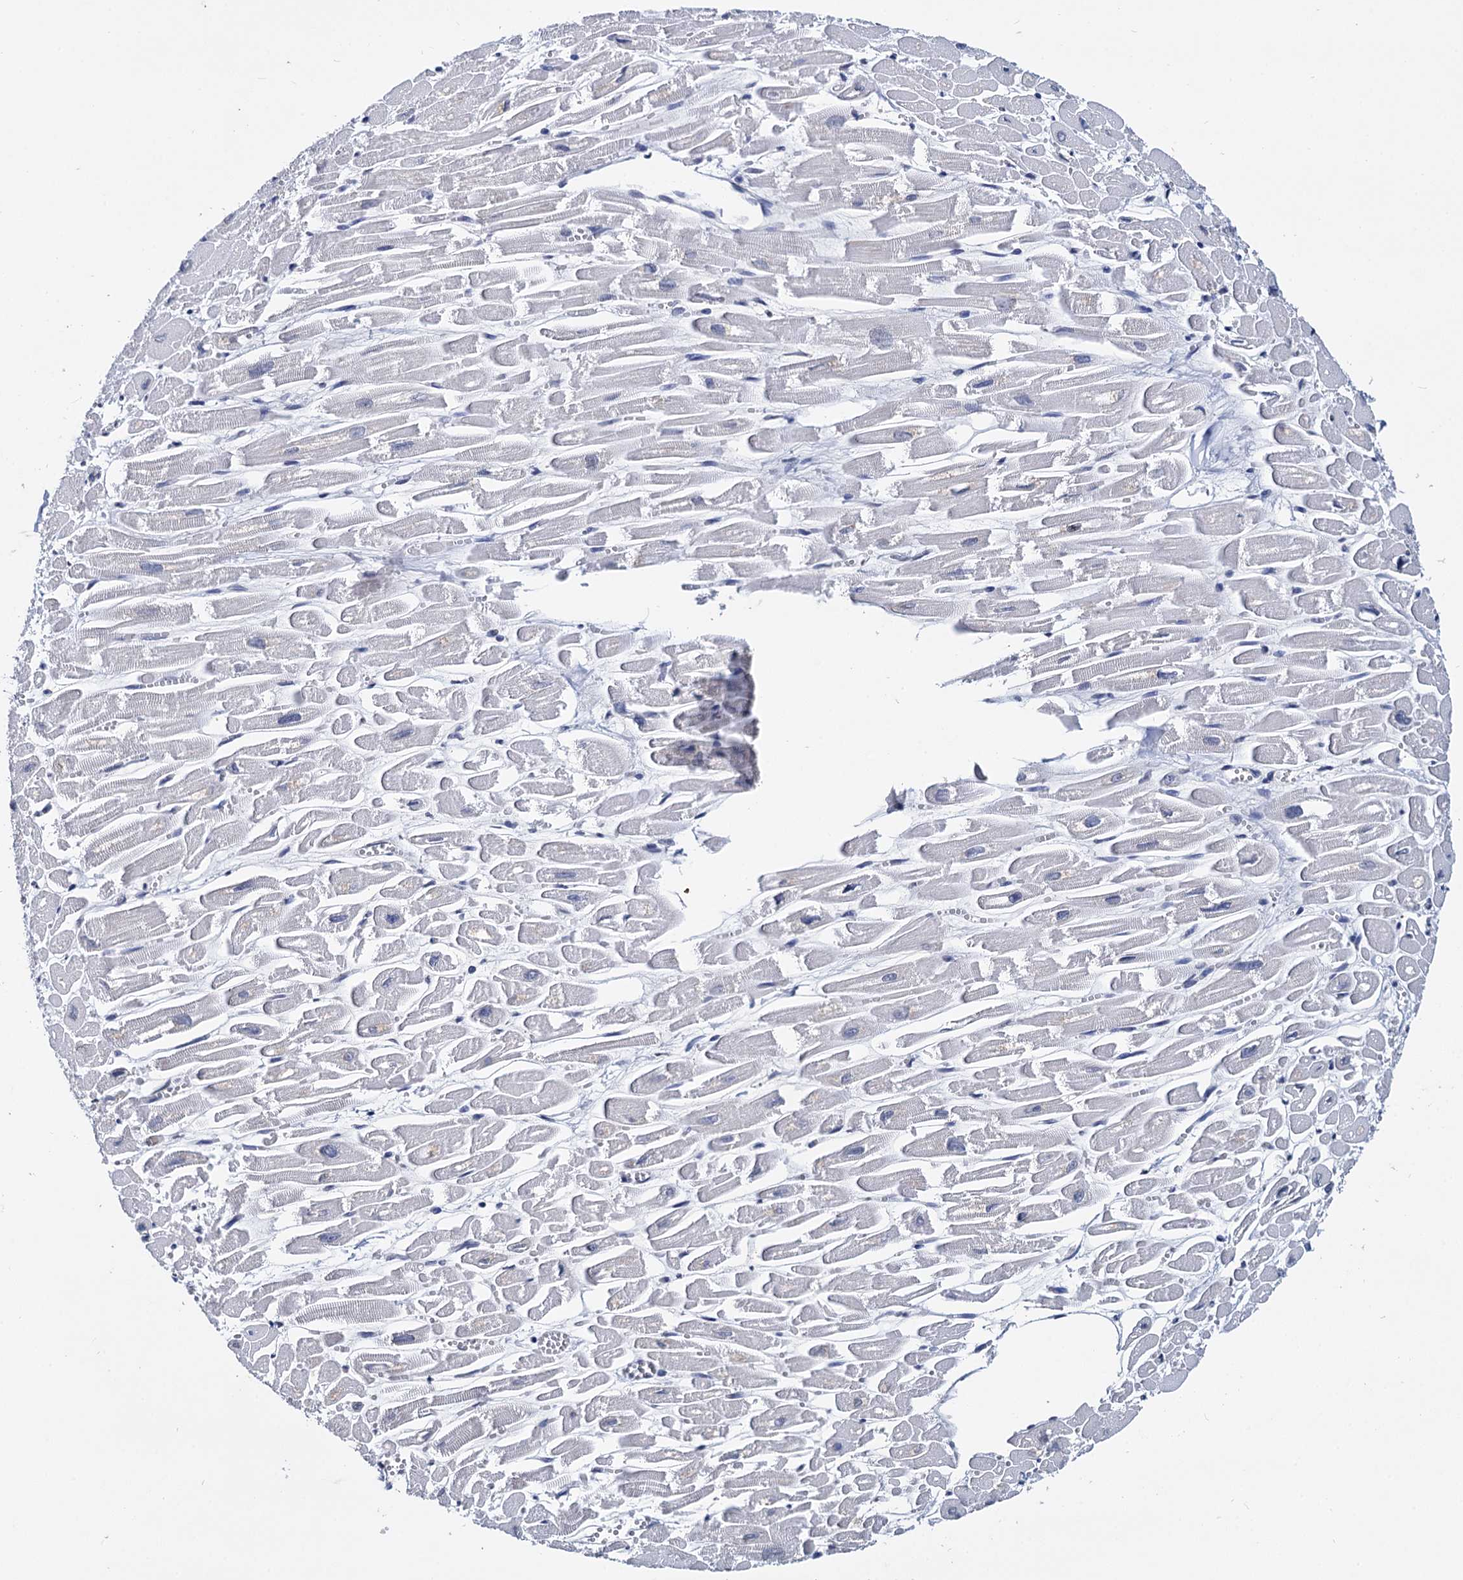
{"staining": {"intensity": "negative", "quantity": "none", "location": "none"}, "tissue": "heart muscle", "cell_type": "Cardiomyocytes", "image_type": "normal", "snomed": [{"axis": "morphology", "description": "Normal tissue, NOS"}, {"axis": "topography", "description": "Heart"}], "caption": "This is a photomicrograph of immunohistochemistry (IHC) staining of benign heart muscle, which shows no staining in cardiomyocytes. Brightfield microscopy of immunohistochemistry (IHC) stained with DAB (brown) and hematoxylin (blue), captured at high magnification.", "gene": "MAGEA4", "patient": {"sex": "male", "age": 54}}